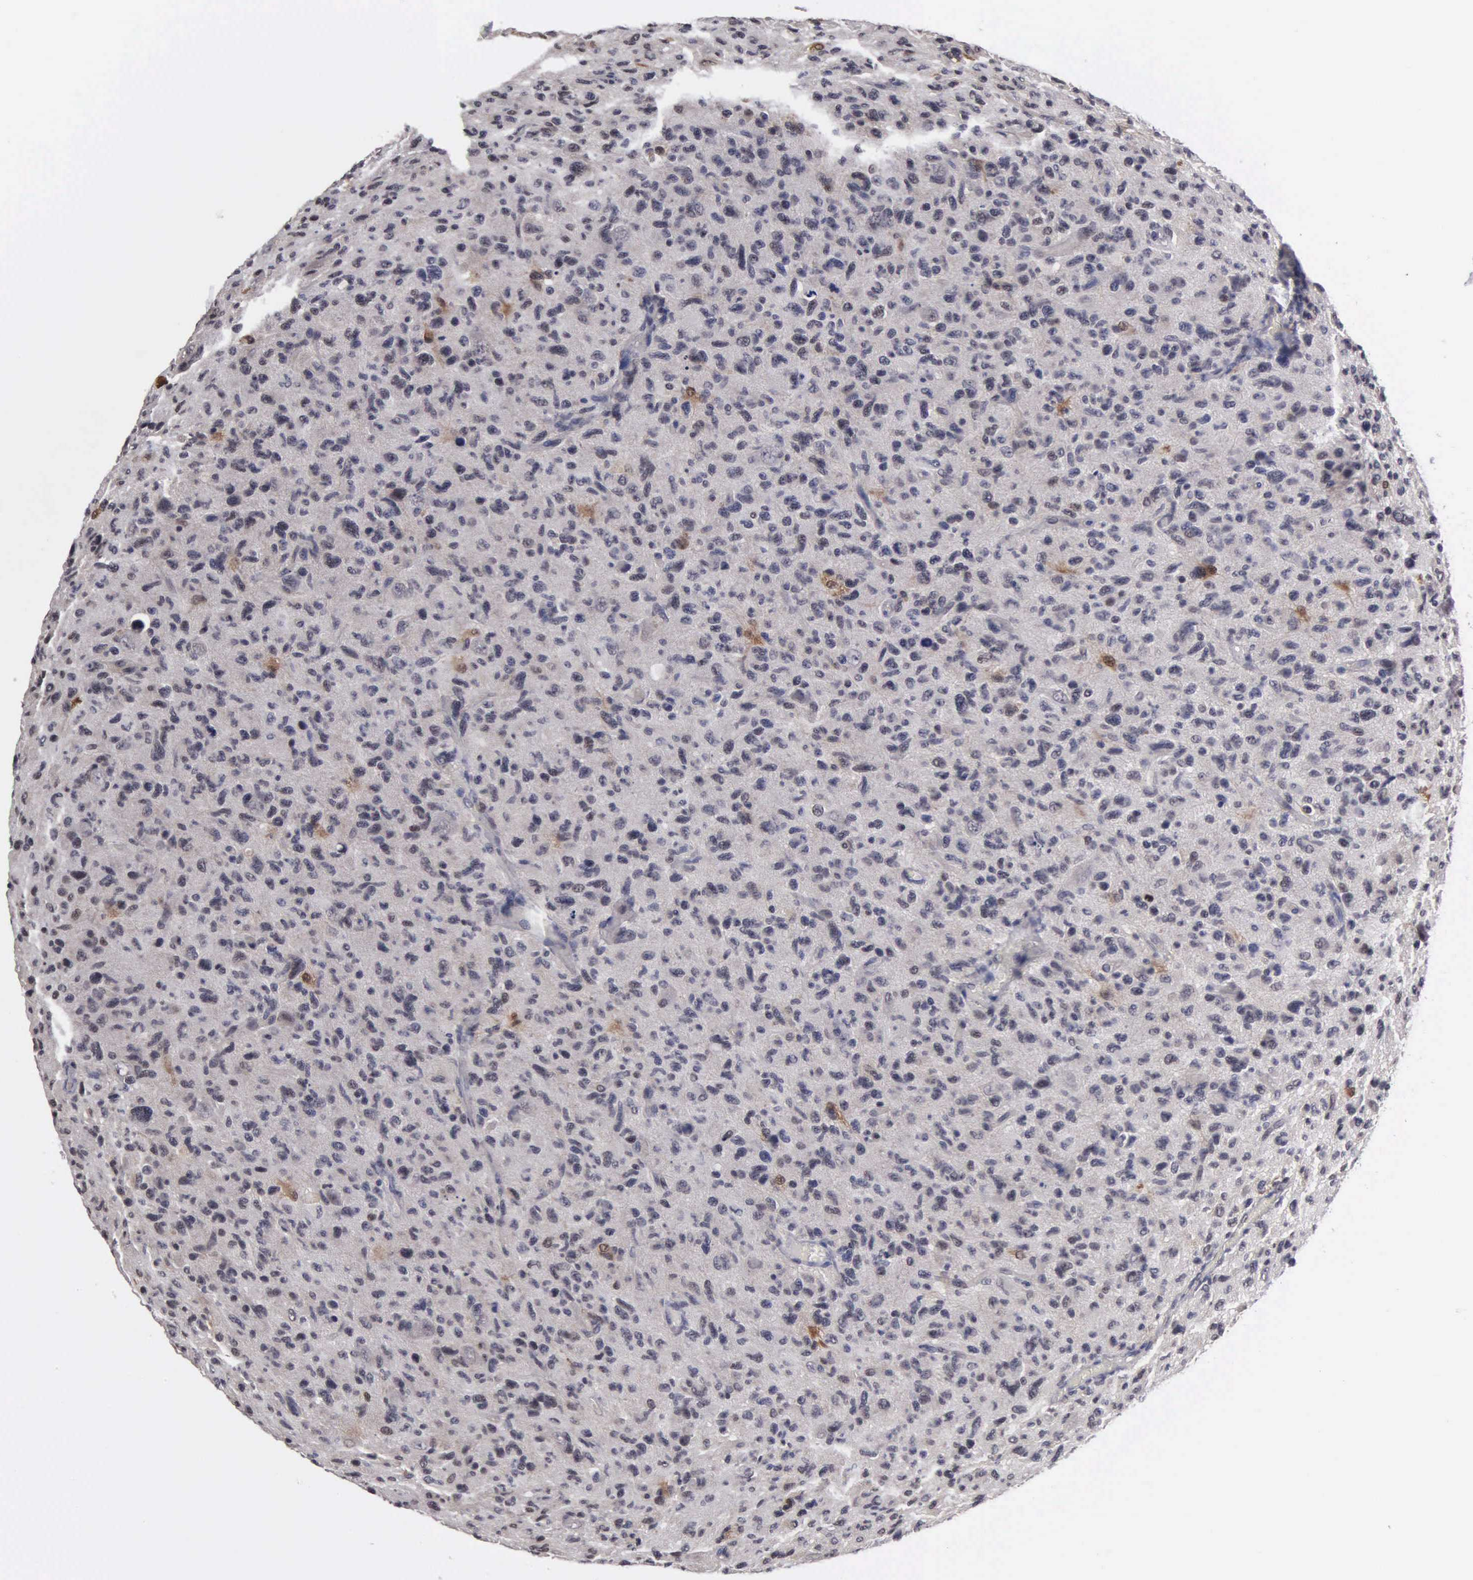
{"staining": {"intensity": "moderate", "quantity": "<25%", "location": "cytoplasmic/membranous,nuclear"}, "tissue": "glioma", "cell_type": "Tumor cells", "image_type": "cancer", "snomed": [{"axis": "morphology", "description": "Glioma, malignant, High grade"}, {"axis": "topography", "description": "Brain"}], "caption": "A low amount of moderate cytoplasmic/membranous and nuclear staining is present in about <25% of tumor cells in glioma tissue.", "gene": "ZBTB33", "patient": {"sex": "female", "age": 60}}